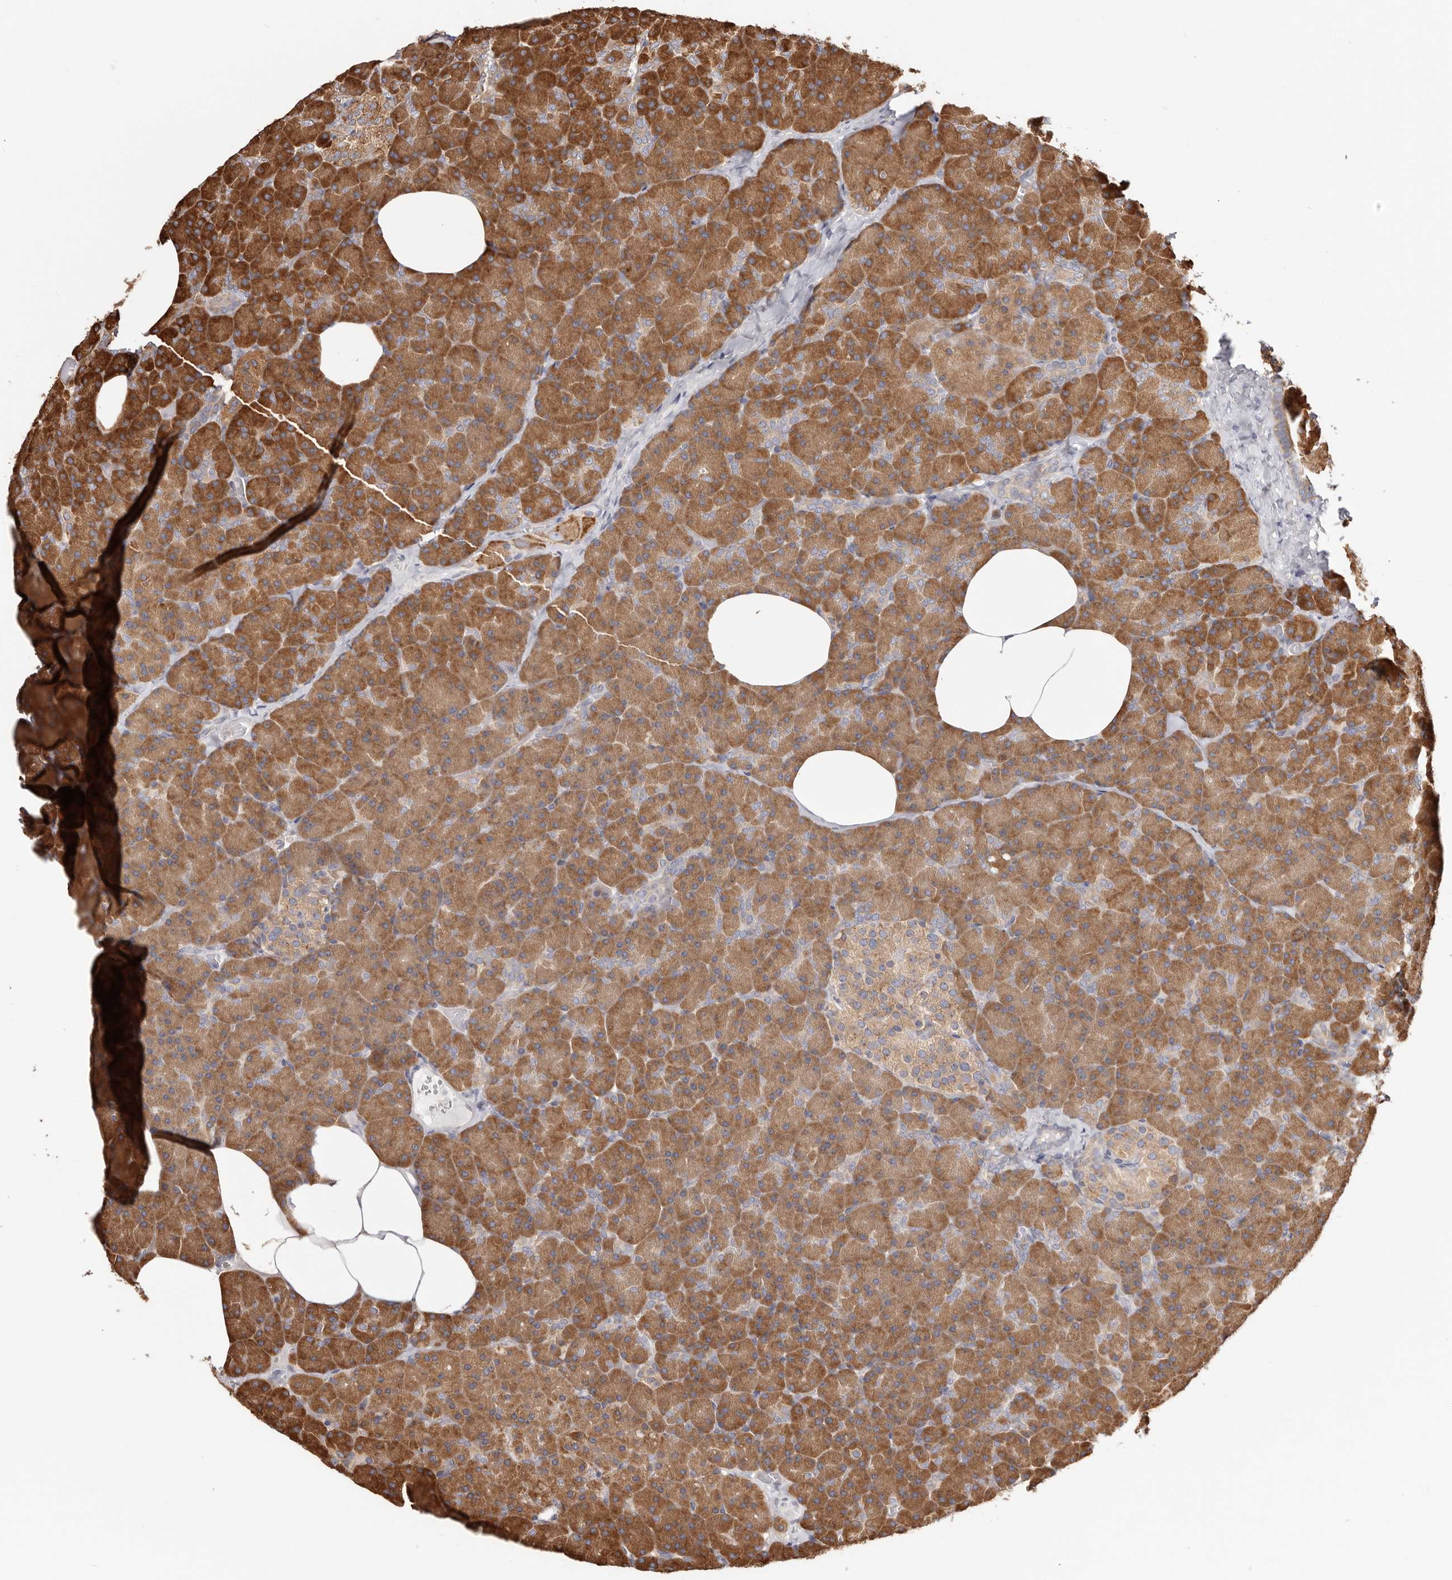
{"staining": {"intensity": "strong", "quantity": ">75%", "location": "cytoplasmic/membranous"}, "tissue": "pancreas", "cell_type": "Exocrine glandular cells", "image_type": "normal", "snomed": [{"axis": "morphology", "description": "Normal tissue, NOS"}, {"axis": "morphology", "description": "Carcinoid, malignant, NOS"}, {"axis": "topography", "description": "Pancreas"}], "caption": "A histopathology image of human pancreas stained for a protein reveals strong cytoplasmic/membranous brown staining in exocrine glandular cells. (Brightfield microscopy of DAB IHC at high magnification).", "gene": "EPRS1", "patient": {"sex": "female", "age": 35}}